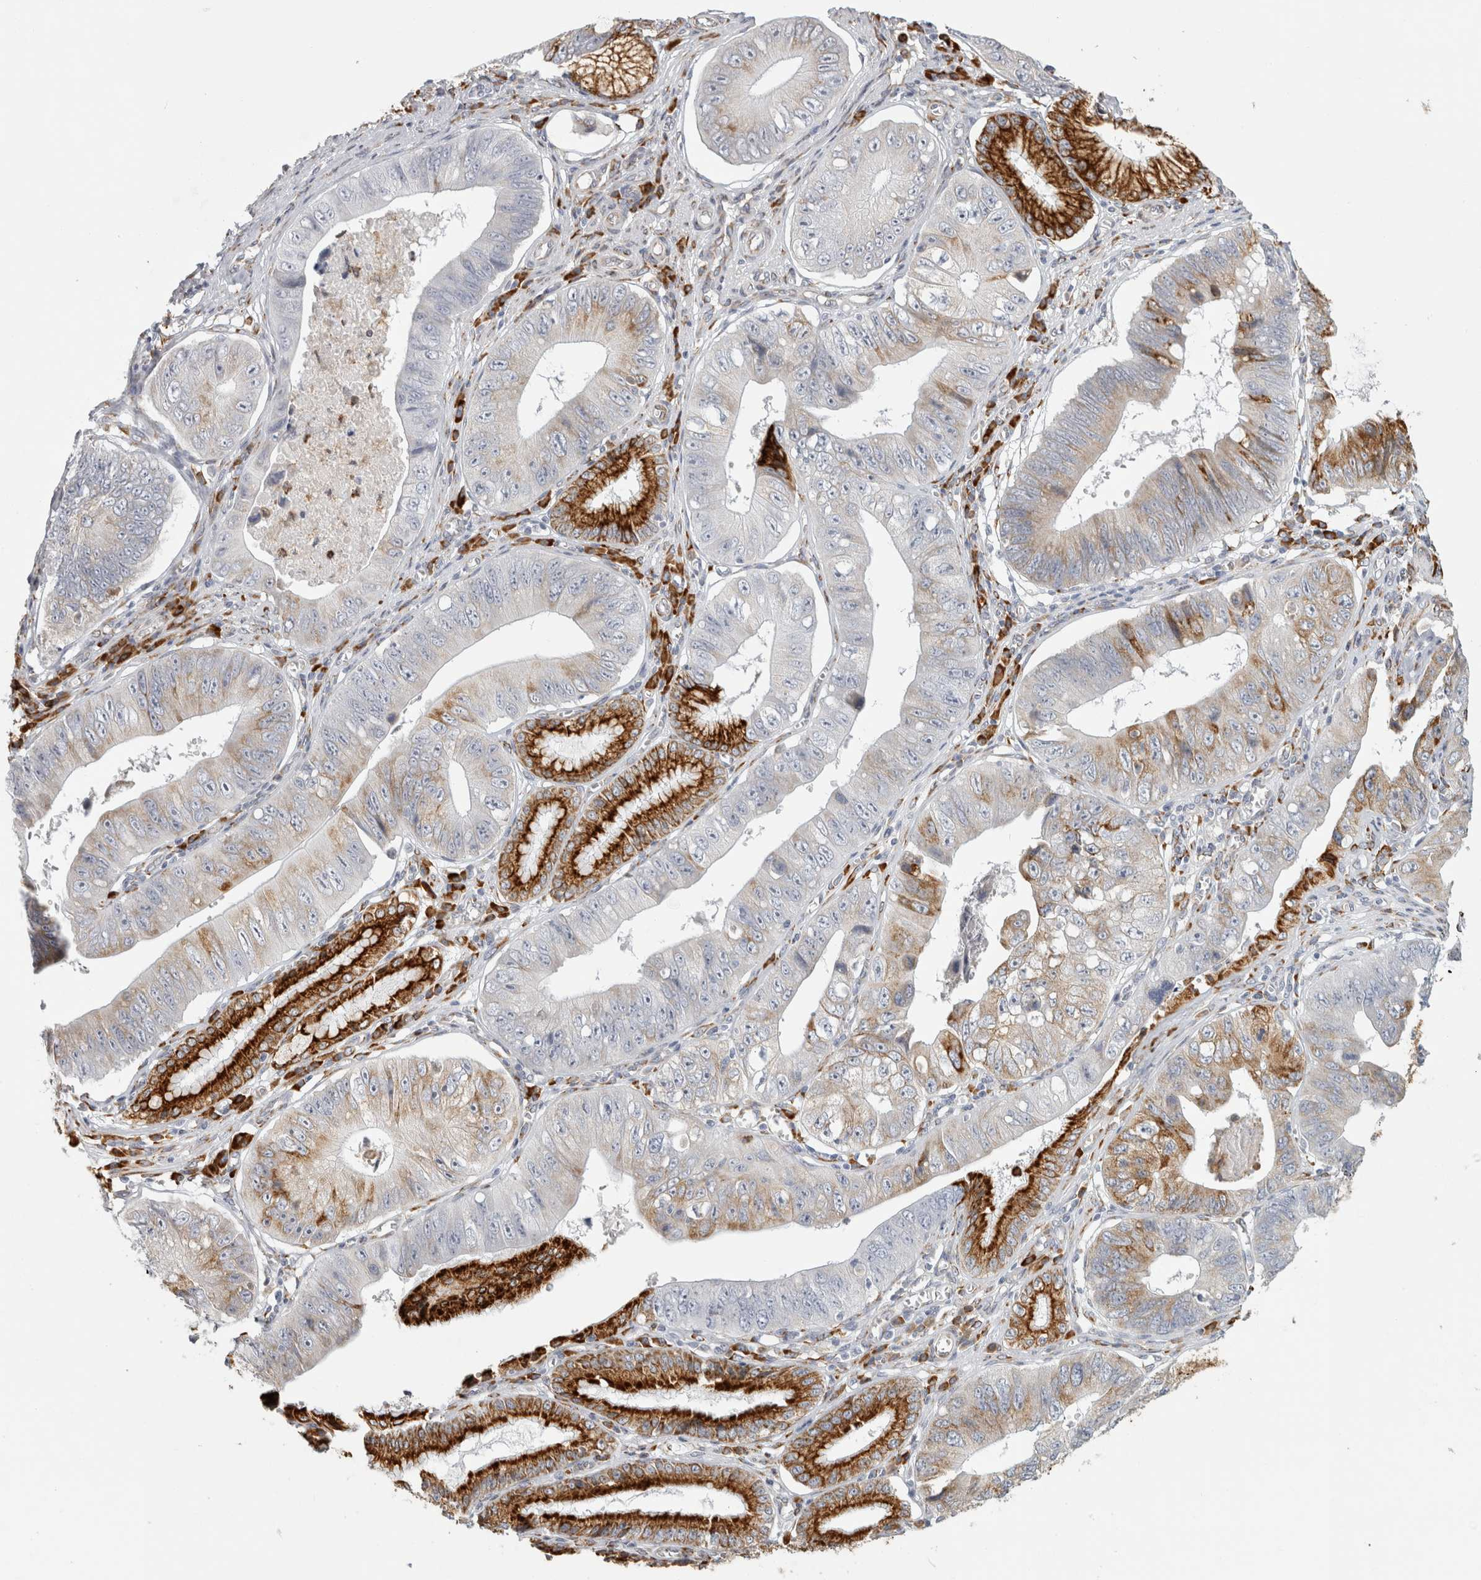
{"staining": {"intensity": "strong", "quantity": "25%-75%", "location": "cytoplasmic/membranous"}, "tissue": "stomach cancer", "cell_type": "Tumor cells", "image_type": "cancer", "snomed": [{"axis": "morphology", "description": "Adenocarcinoma, NOS"}, {"axis": "topography", "description": "Stomach"}], "caption": "Immunohistochemical staining of stomach cancer (adenocarcinoma) demonstrates high levels of strong cytoplasmic/membranous positivity in about 25%-75% of tumor cells.", "gene": "OSTN", "patient": {"sex": "male", "age": 59}}